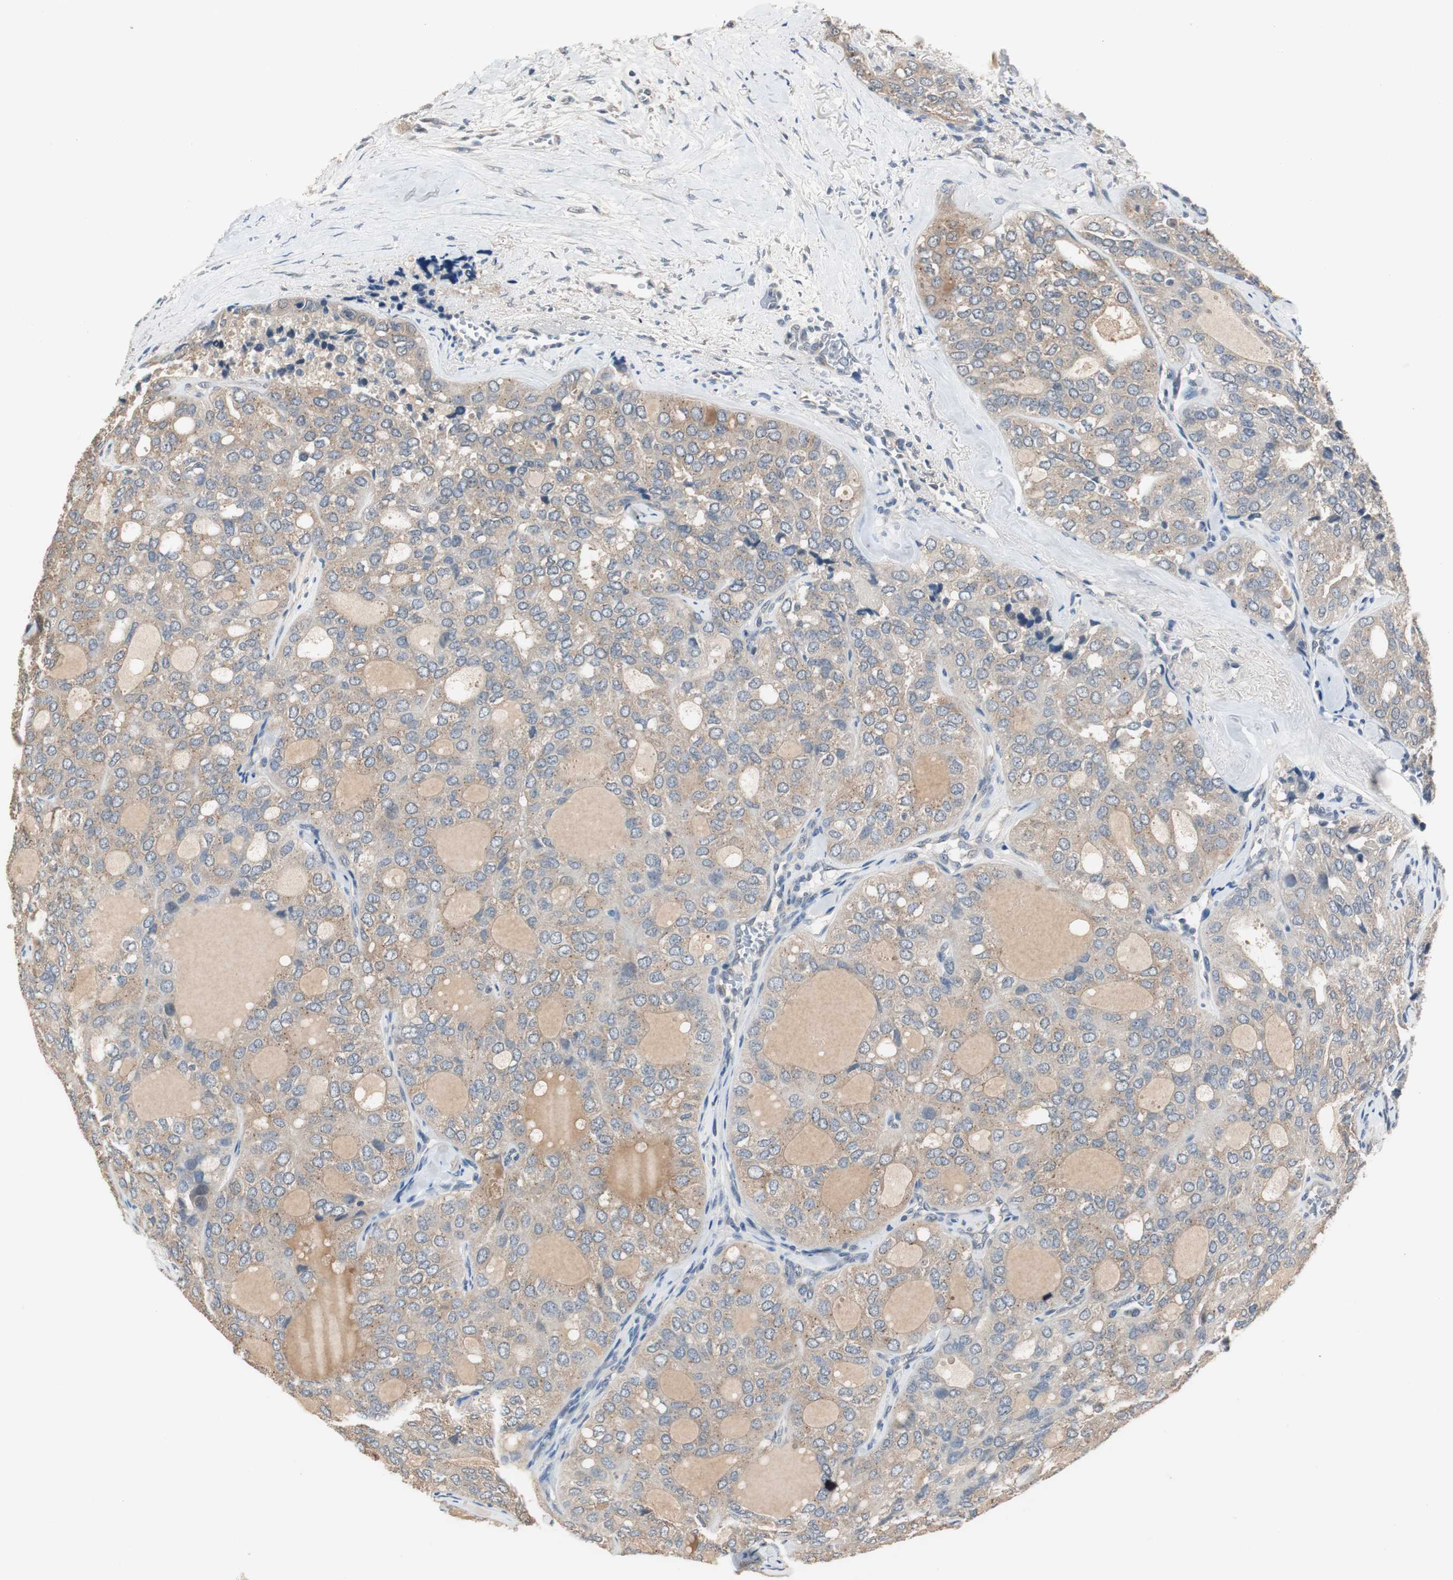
{"staining": {"intensity": "weak", "quantity": ">75%", "location": "cytoplasmic/membranous"}, "tissue": "thyroid cancer", "cell_type": "Tumor cells", "image_type": "cancer", "snomed": [{"axis": "morphology", "description": "Follicular adenoma carcinoma, NOS"}, {"axis": "topography", "description": "Thyroid gland"}], "caption": "Immunohistochemistry (DAB (3,3'-diaminobenzidine)) staining of human thyroid cancer (follicular adenoma carcinoma) shows weak cytoplasmic/membranous protein staining in about >75% of tumor cells.", "gene": "PTPRN2", "patient": {"sex": "male", "age": 75}}